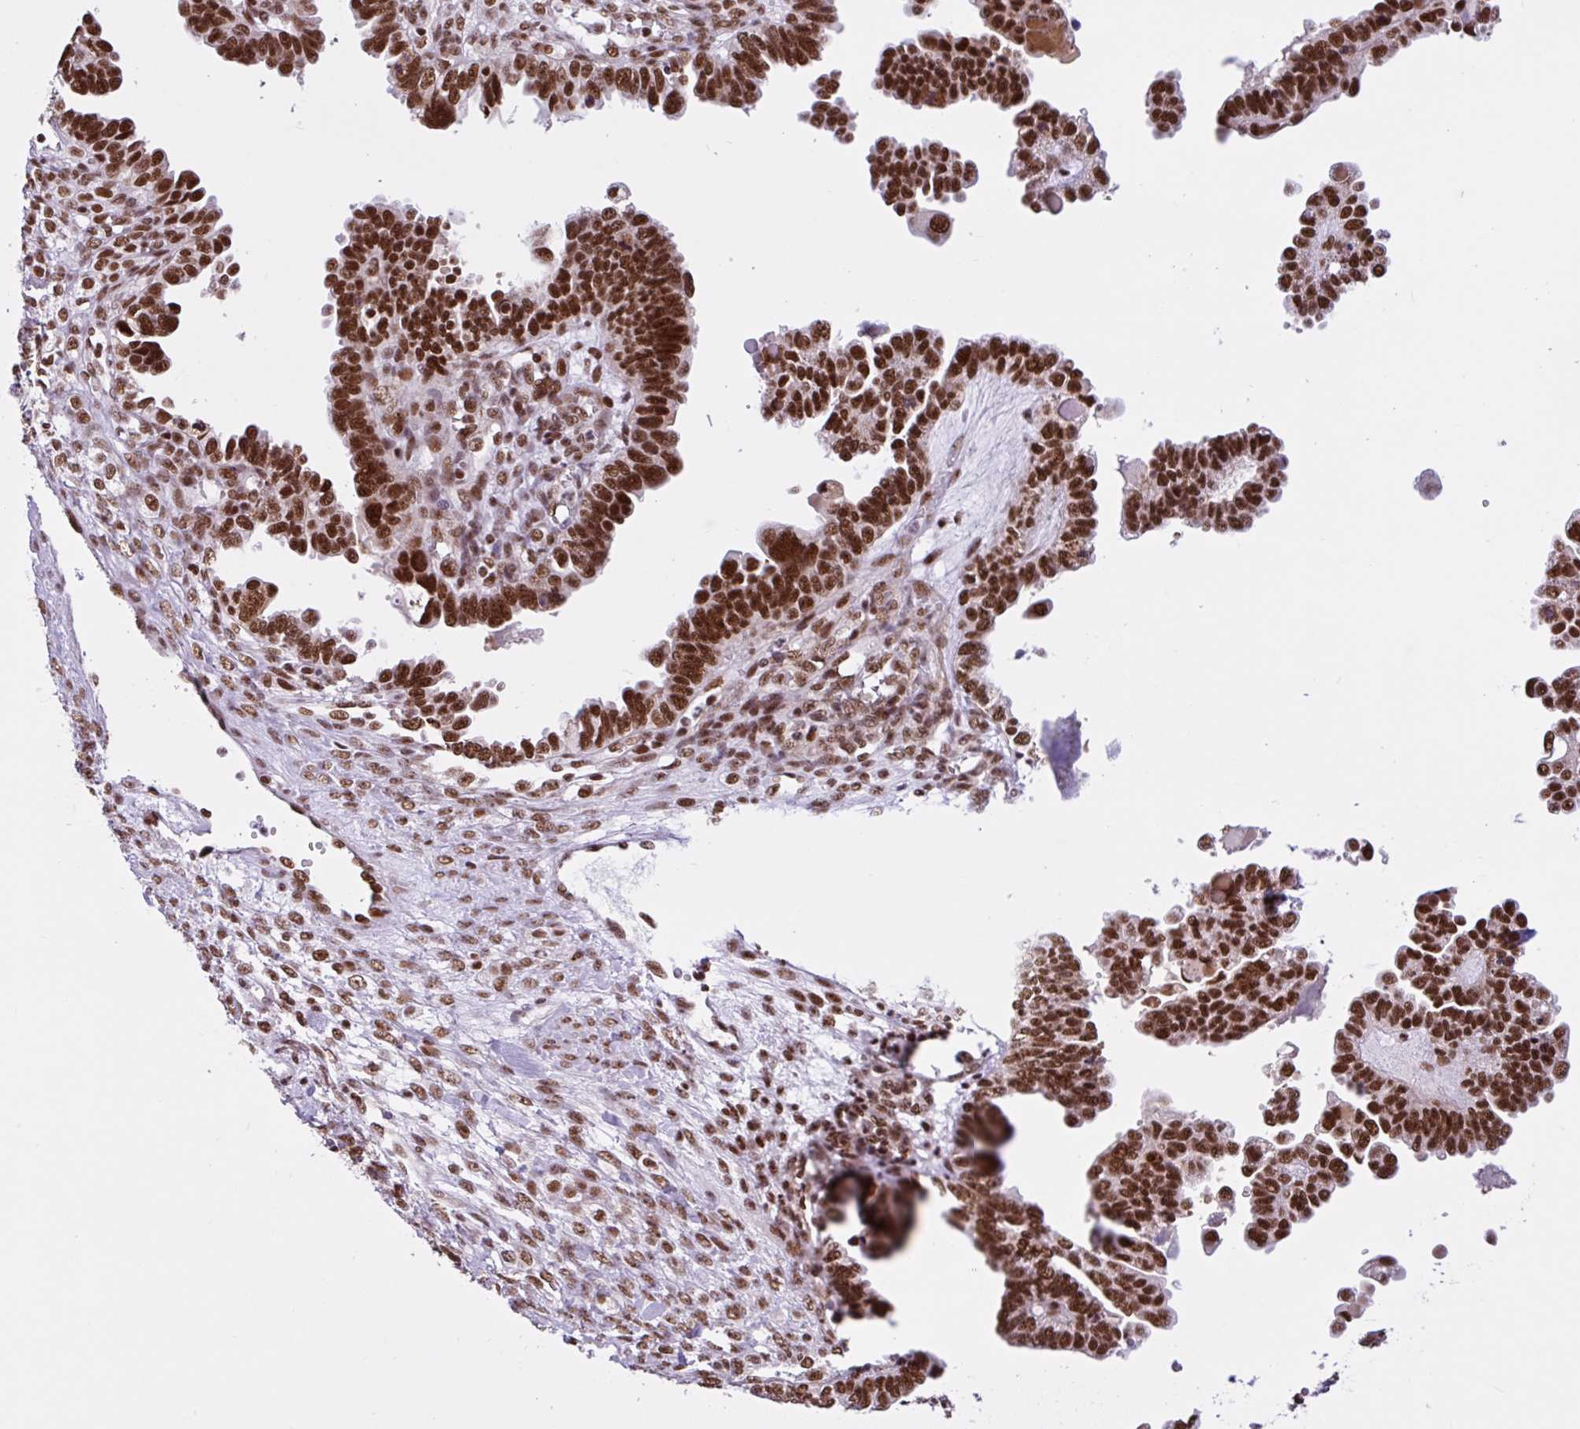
{"staining": {"intensity": "strong", "quantity": ">75%", "location": "nuclear"}, "tissue": "ovarian cancer", "cell_type": "Tumor cells", "image_type": "cancer", "snomed": [{"axis": "morphology", "description": "Cystadenocarcinoma, serous, NOS"}, {"axis": "topography", "description": "Ovary"}], "caption": "Human serous cystadenocarcinoma (ovarian) stained for a protein (brown) shows strong nuclear positive positivity in approximately >75% of tumor cells.", "gene": "CCDC12", "patient": {"sex": "female", "age": 51}}